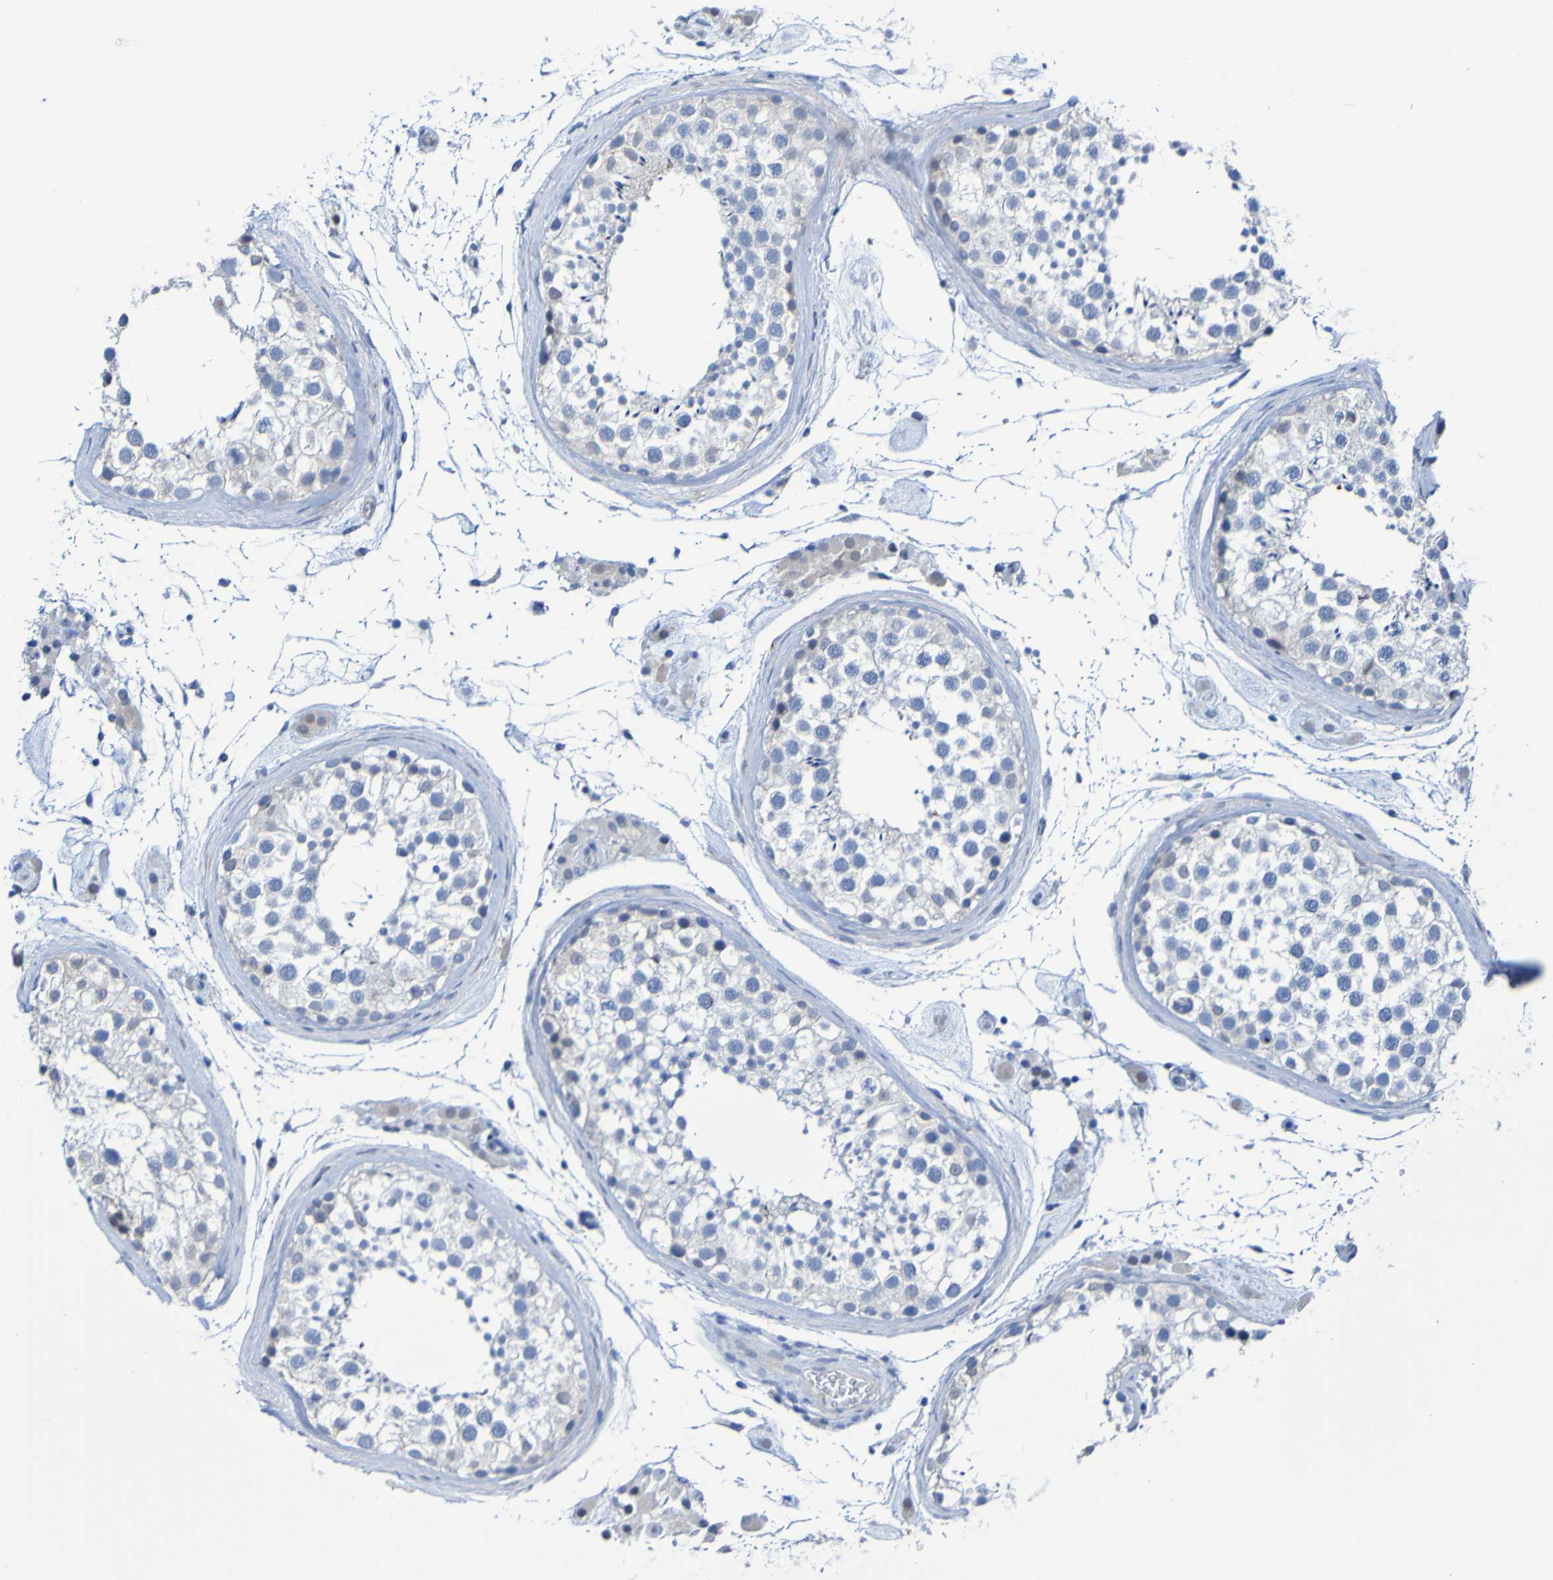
{"staining": {"intensity": "negative", "quantity": "none", "location": "none"}, "tissue": "testis", "cell_type": "Cells in seminiferous ducts", "image_type": "normal", "snomed": [{"axis": "morphology", "description": "Normal tissue, NOS"}, {"axis": "topography", "description": "Testis"}], "caption": "Micrograph shows no significant protein positivity in cells in seminiferous ducts of unremarkable testis. The staining was performed using DAB to visualize the protein expression in brown, while the nuclei were stained in blue with hematoxylin (Magnification: 20x).", "gene": "ACMSD", "patient": {"sex": "male", "age": 46}}